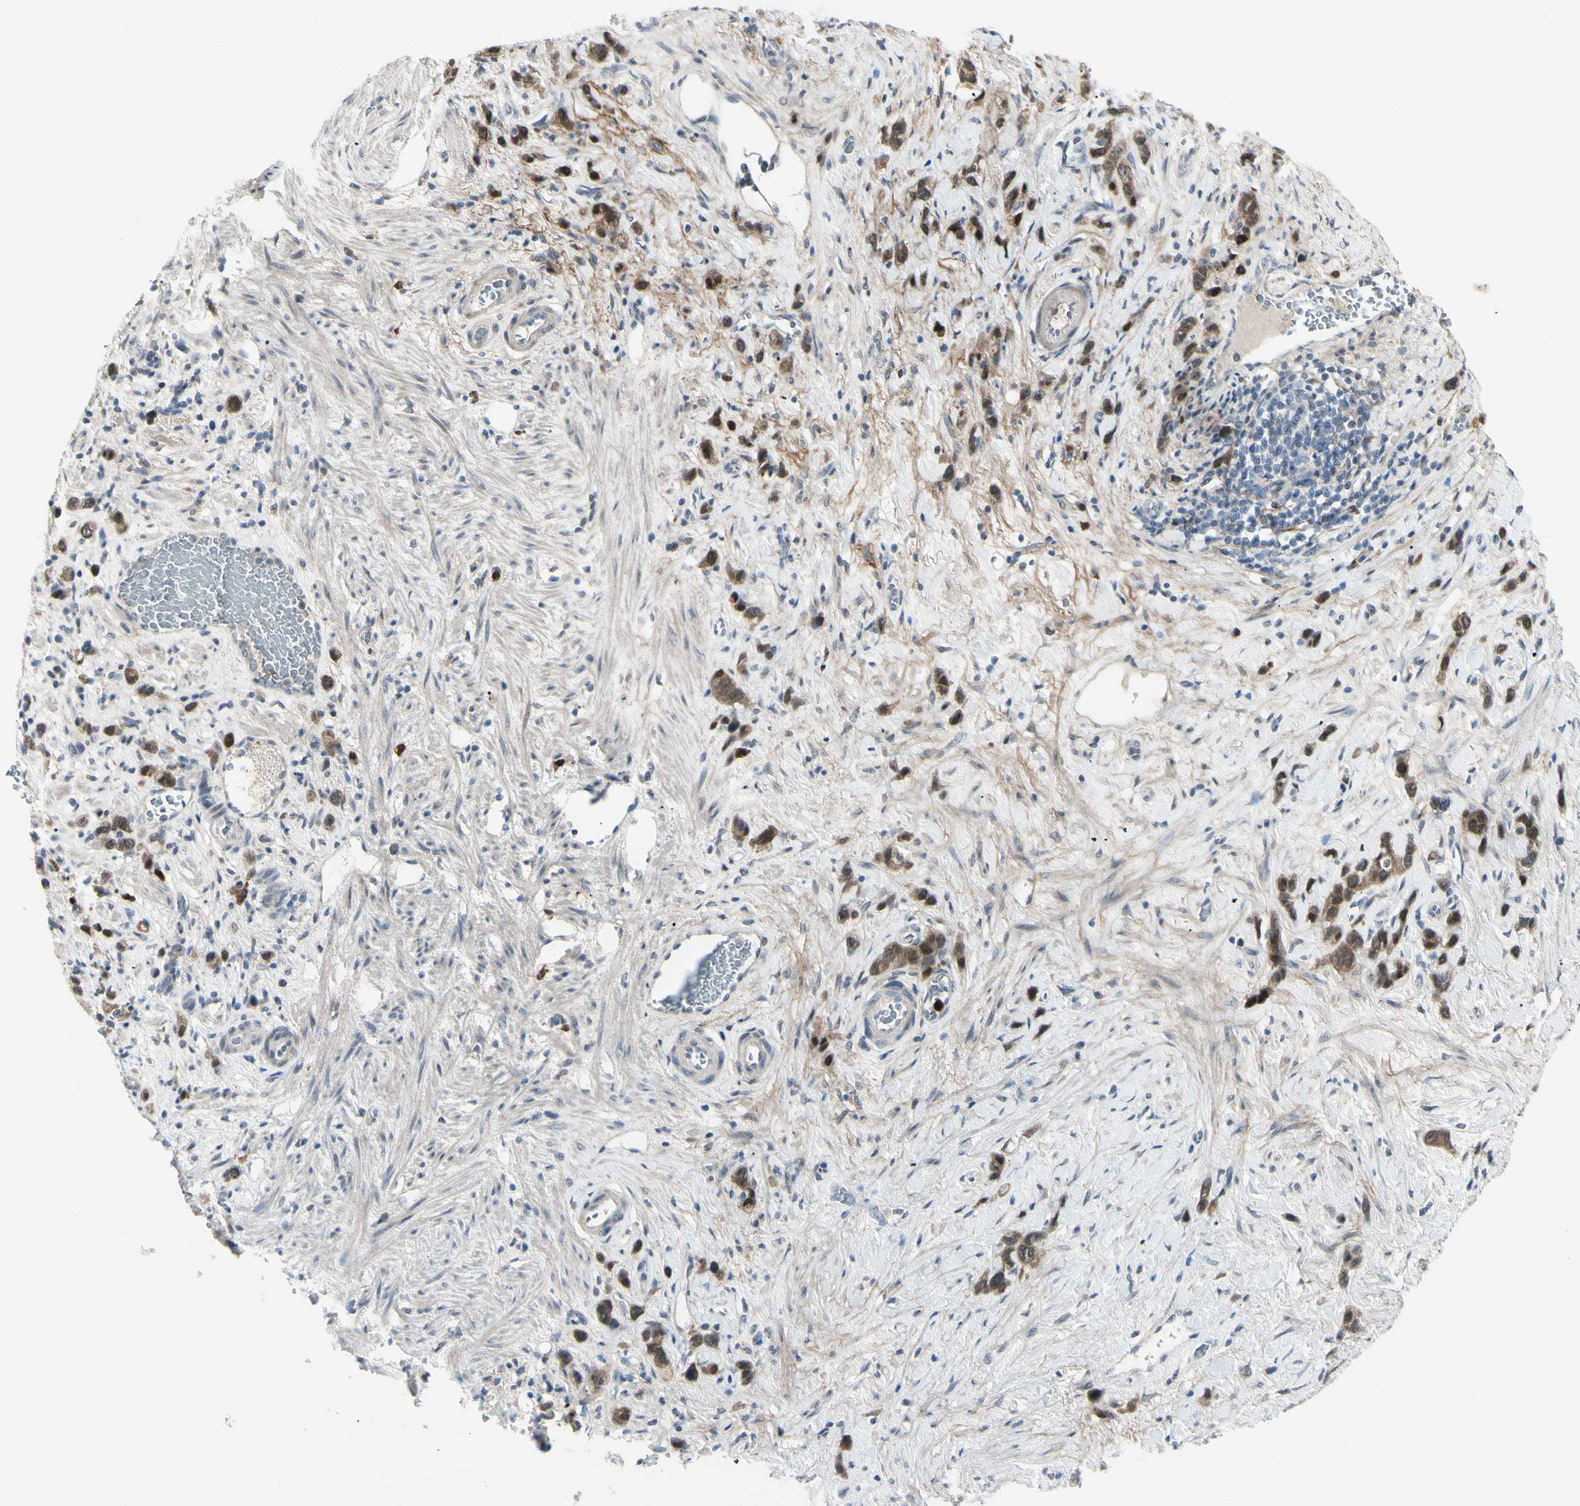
{"staining": {"intensity": "moderate", "quantity": ">75%", "location": "cytoplasmic/membranous"}, "tissue": "stomach cancer", "cell_type": "Tumor cells", "image_type": "cancer", "snomed": [{"axis": "morphology", "description": "Adenocarcinoma, NOS"}, {"axis": "morphology", "description": "Adenocarcinoma, High grade"}, {"axis": "topography", "description": "Stomach, upper"}, {"axis": "topography", "description": "Stomach, lower"}], "caption": "Protein expression analysis of adenocarcinoma (high-grade) (stomach) demonstrates moderate cytoplasmic/membranous expression in approximately >75% of tumor cells.", "gene": "ETNK1", "patient": {"sex": "female", "age": 65}}